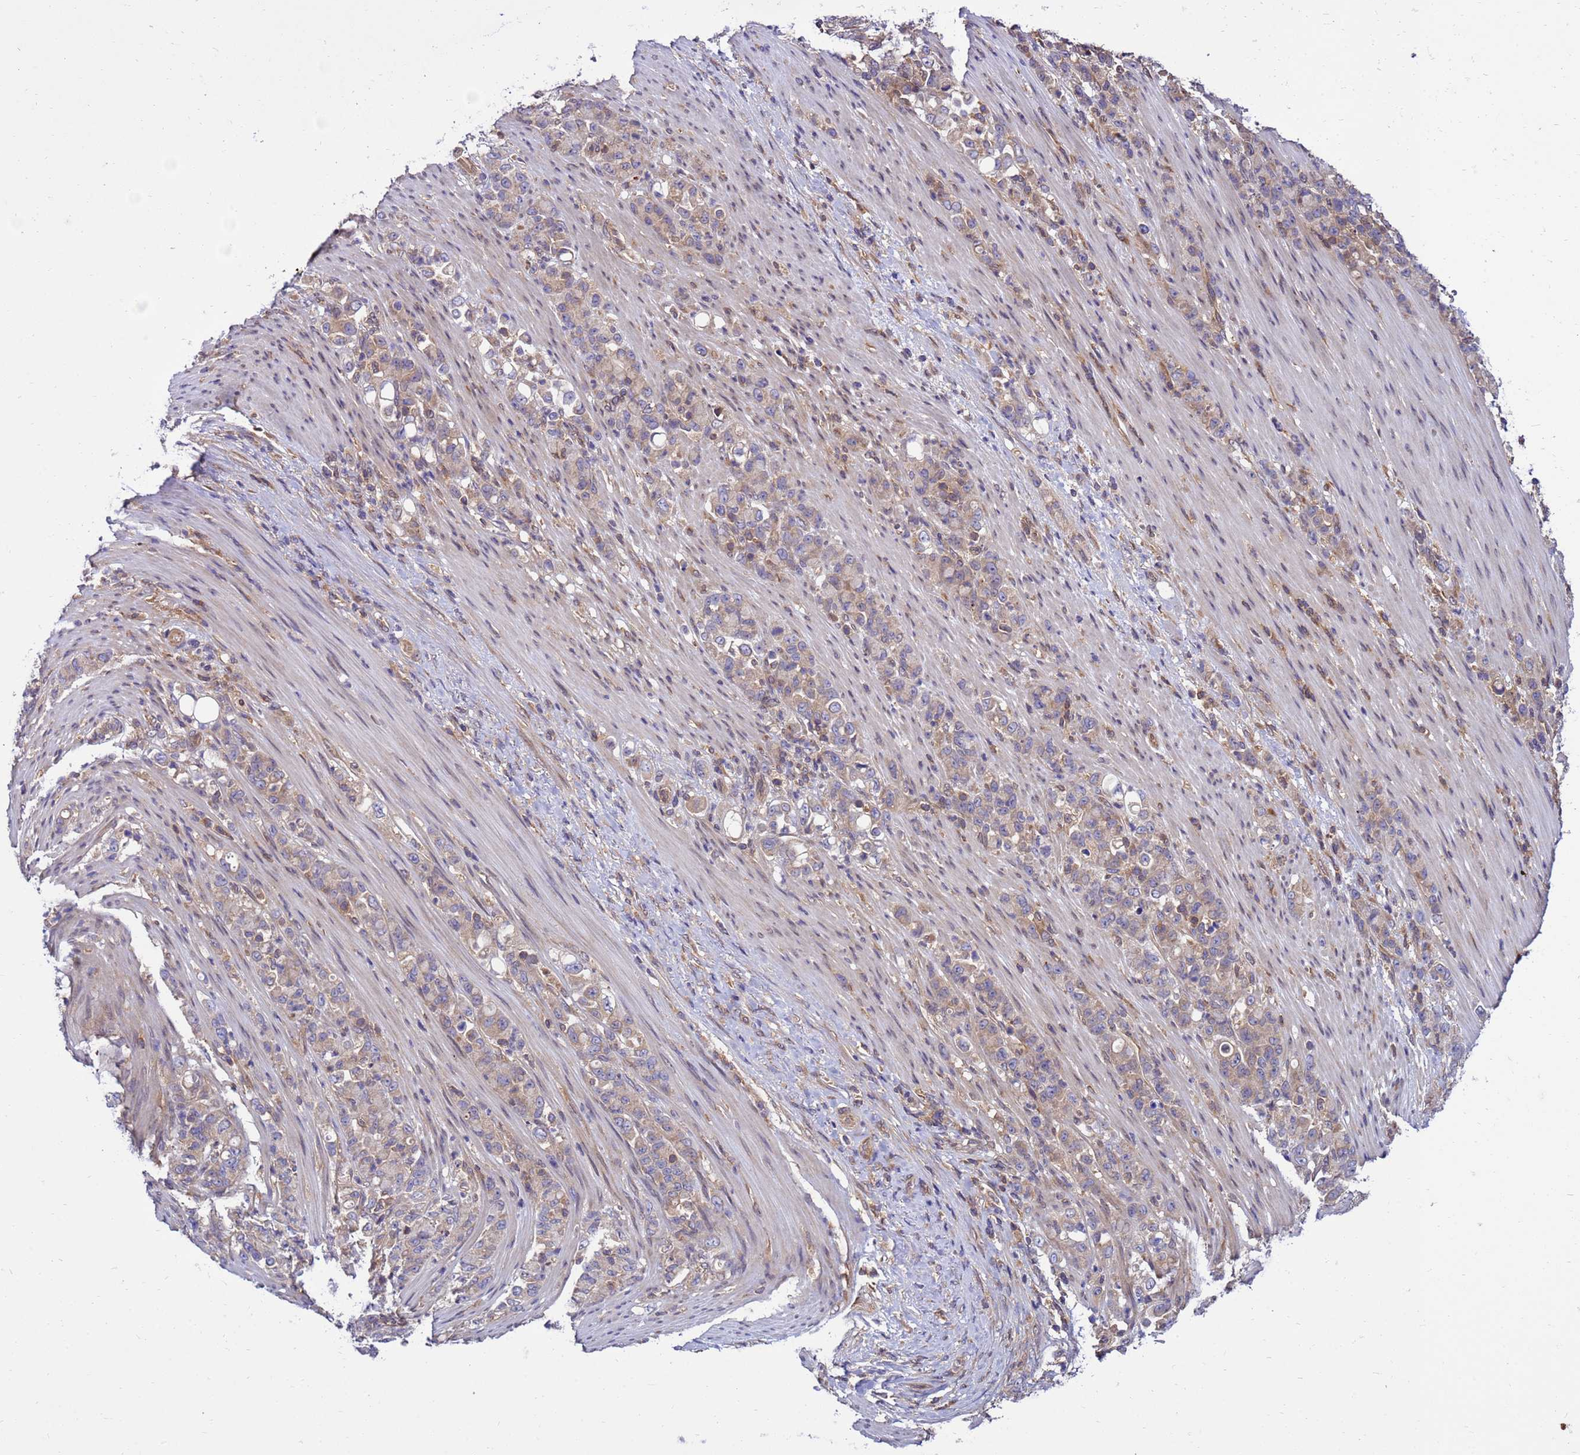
{"staining": {"intensity": "weak", "quantity": ">75%", "location": "cytoplasmic/membranous"}, "tissue": "stomach cancer", "cell_type": "Tumor cells", "image_type": "cancer", "snomed": [{"axis": "morphology", "description": "Normal tissue, NOS"}, {"axis": "morphology", "description": "Adenocarcinoma, NOS"}, {"axis": "topography", "description": "Stomach"}], "caption": "Immunohistochemical staining of human stomach cancer reveals weak cytoplasmic/membranous protein positivity in about >75% of tumor cells. The protein is stained brown, and the nuclei are stained in blue (DAB IHC with brightfield microscopy, high magnification).", "gene": "GET3", "patient": {"sex": "female", "age": 79}}